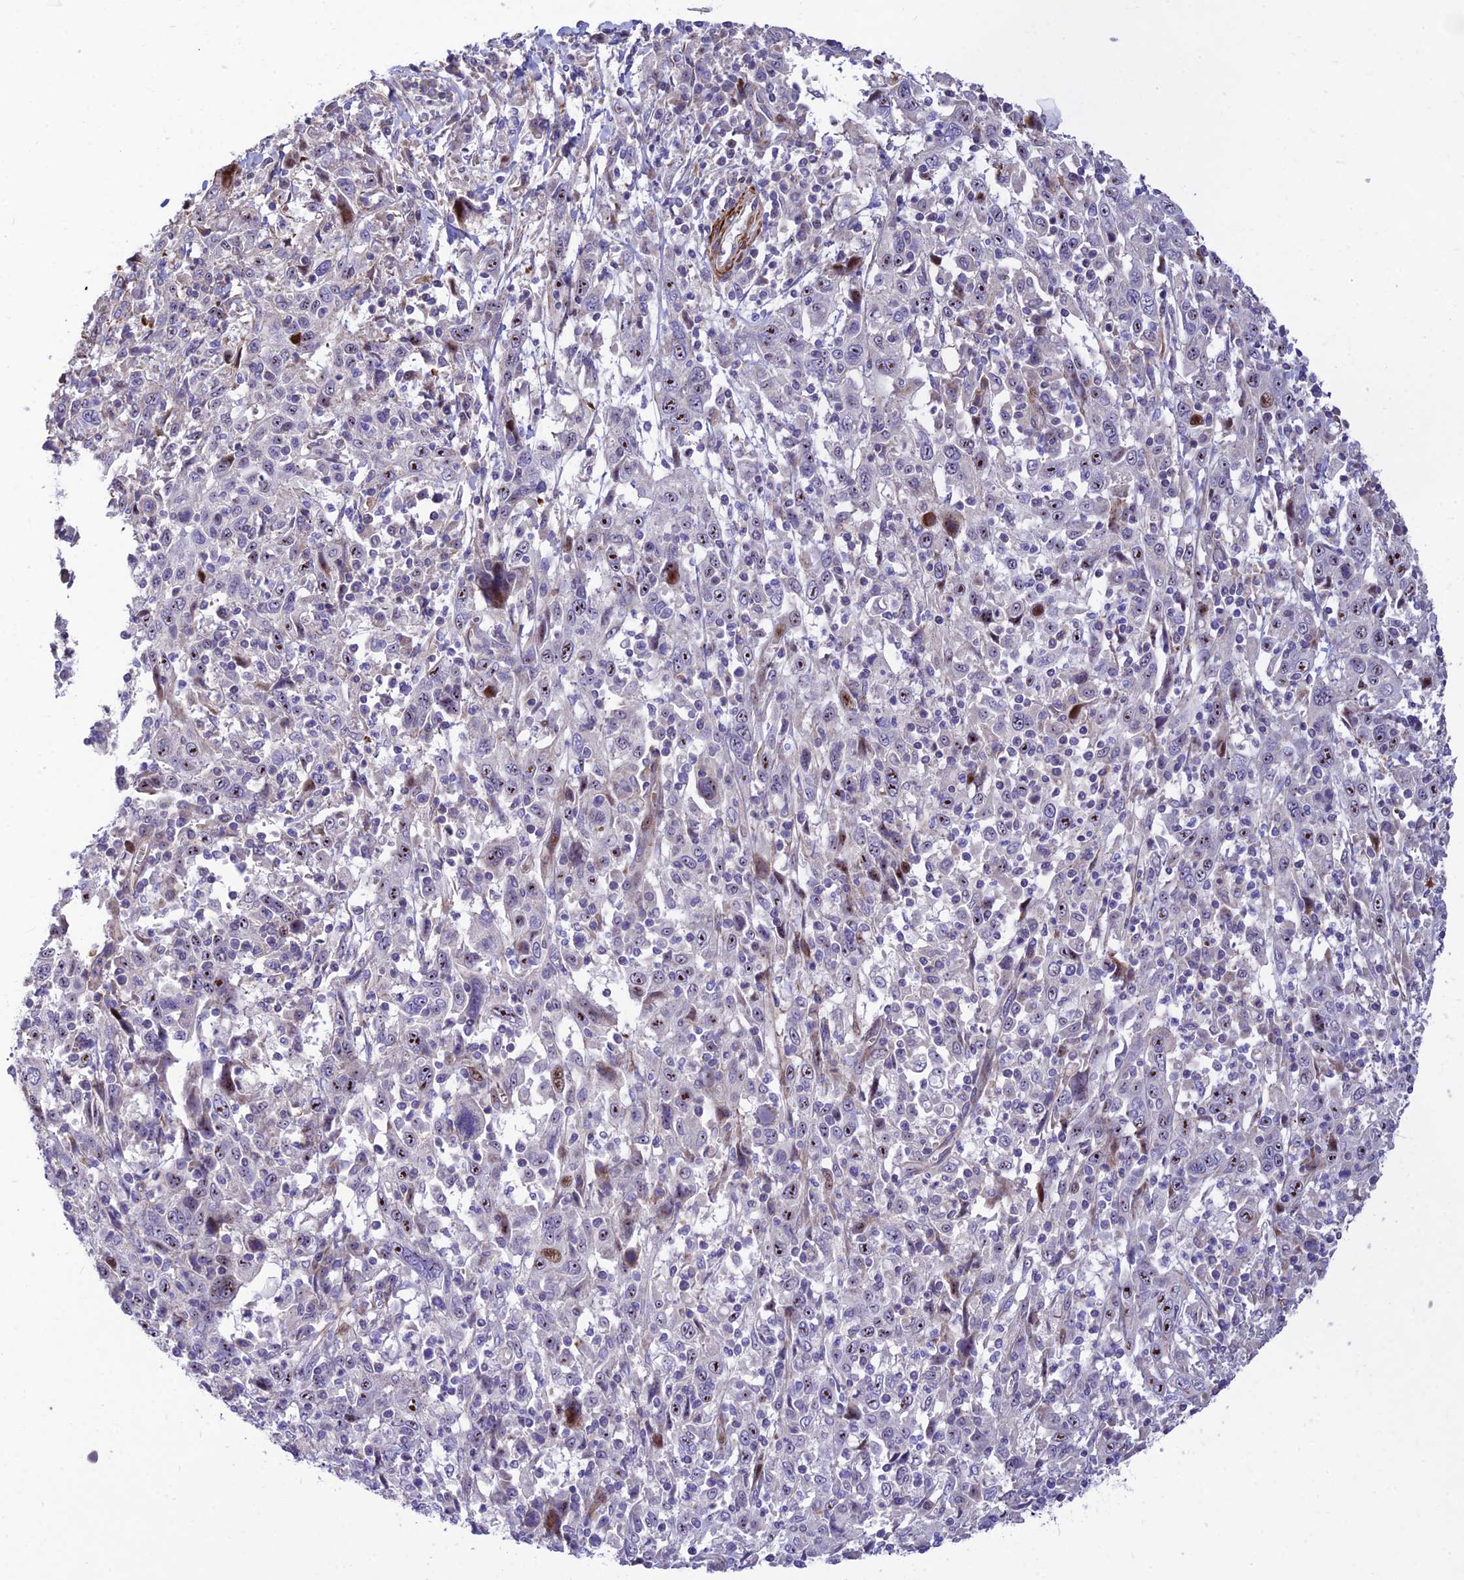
{"staining": {"intensity": "moderate", "quantity": "<25%", "location": "nuclear"}, "tissue": "cervical cancer", "cell_type": "Tumor cells", "image_type": "cancer", "snomed": [{"axis": "morphology", "description": "Squamous cell carcinoma, NOS"}, {"axis": "topography", "description": "Cervix"}], "caption": "Protein staining shows moderate nuclear positivity in approximately <25% of tumor cells in cervical squamous cell carcinoma. (brown staining indicates protein expression, while blue staining denotes nuclei).", "gene": "KBTBD7", "patient": {"sex": "female", "age": 46}}